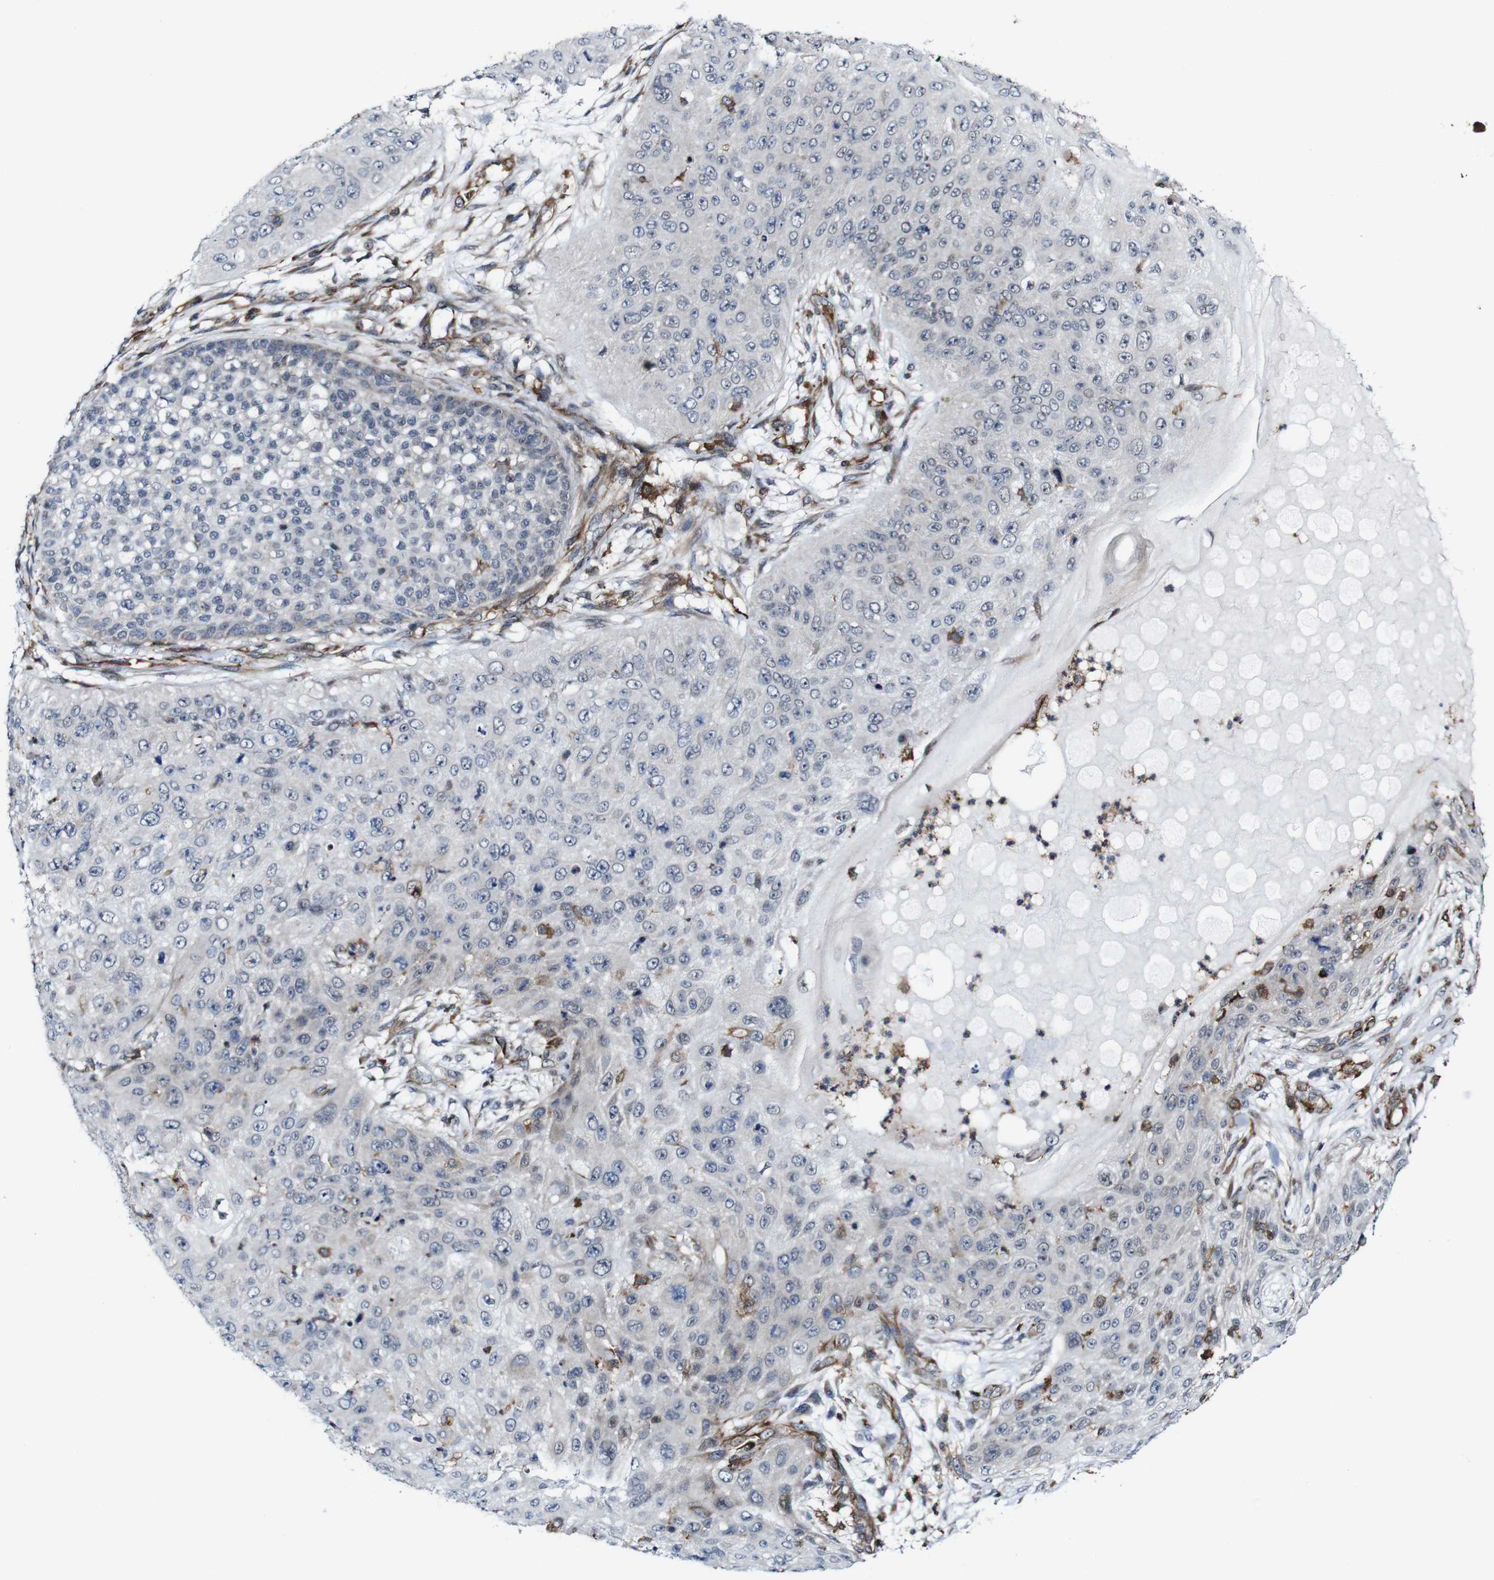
{"staining": {"intensity": "negative", "quantity": "none", "location": "none"}, "tissue": "skin cancer", "cell_type": "Tumor cells", "image_type": "cancer", "snomed": [{"axis": "morphology", "description": "Squamous cell carcinoma, NOS"}, {"axis": "topography", "description": "Skin"}], "caption": "This is a micrograph of immunohistochemistry (IHC) staining of skin cancer, which shows no staining in tumor cells. Nuclei are stained in blue.", "gene": "JAK2", "patient": {"sex": "female", "age": 80}}